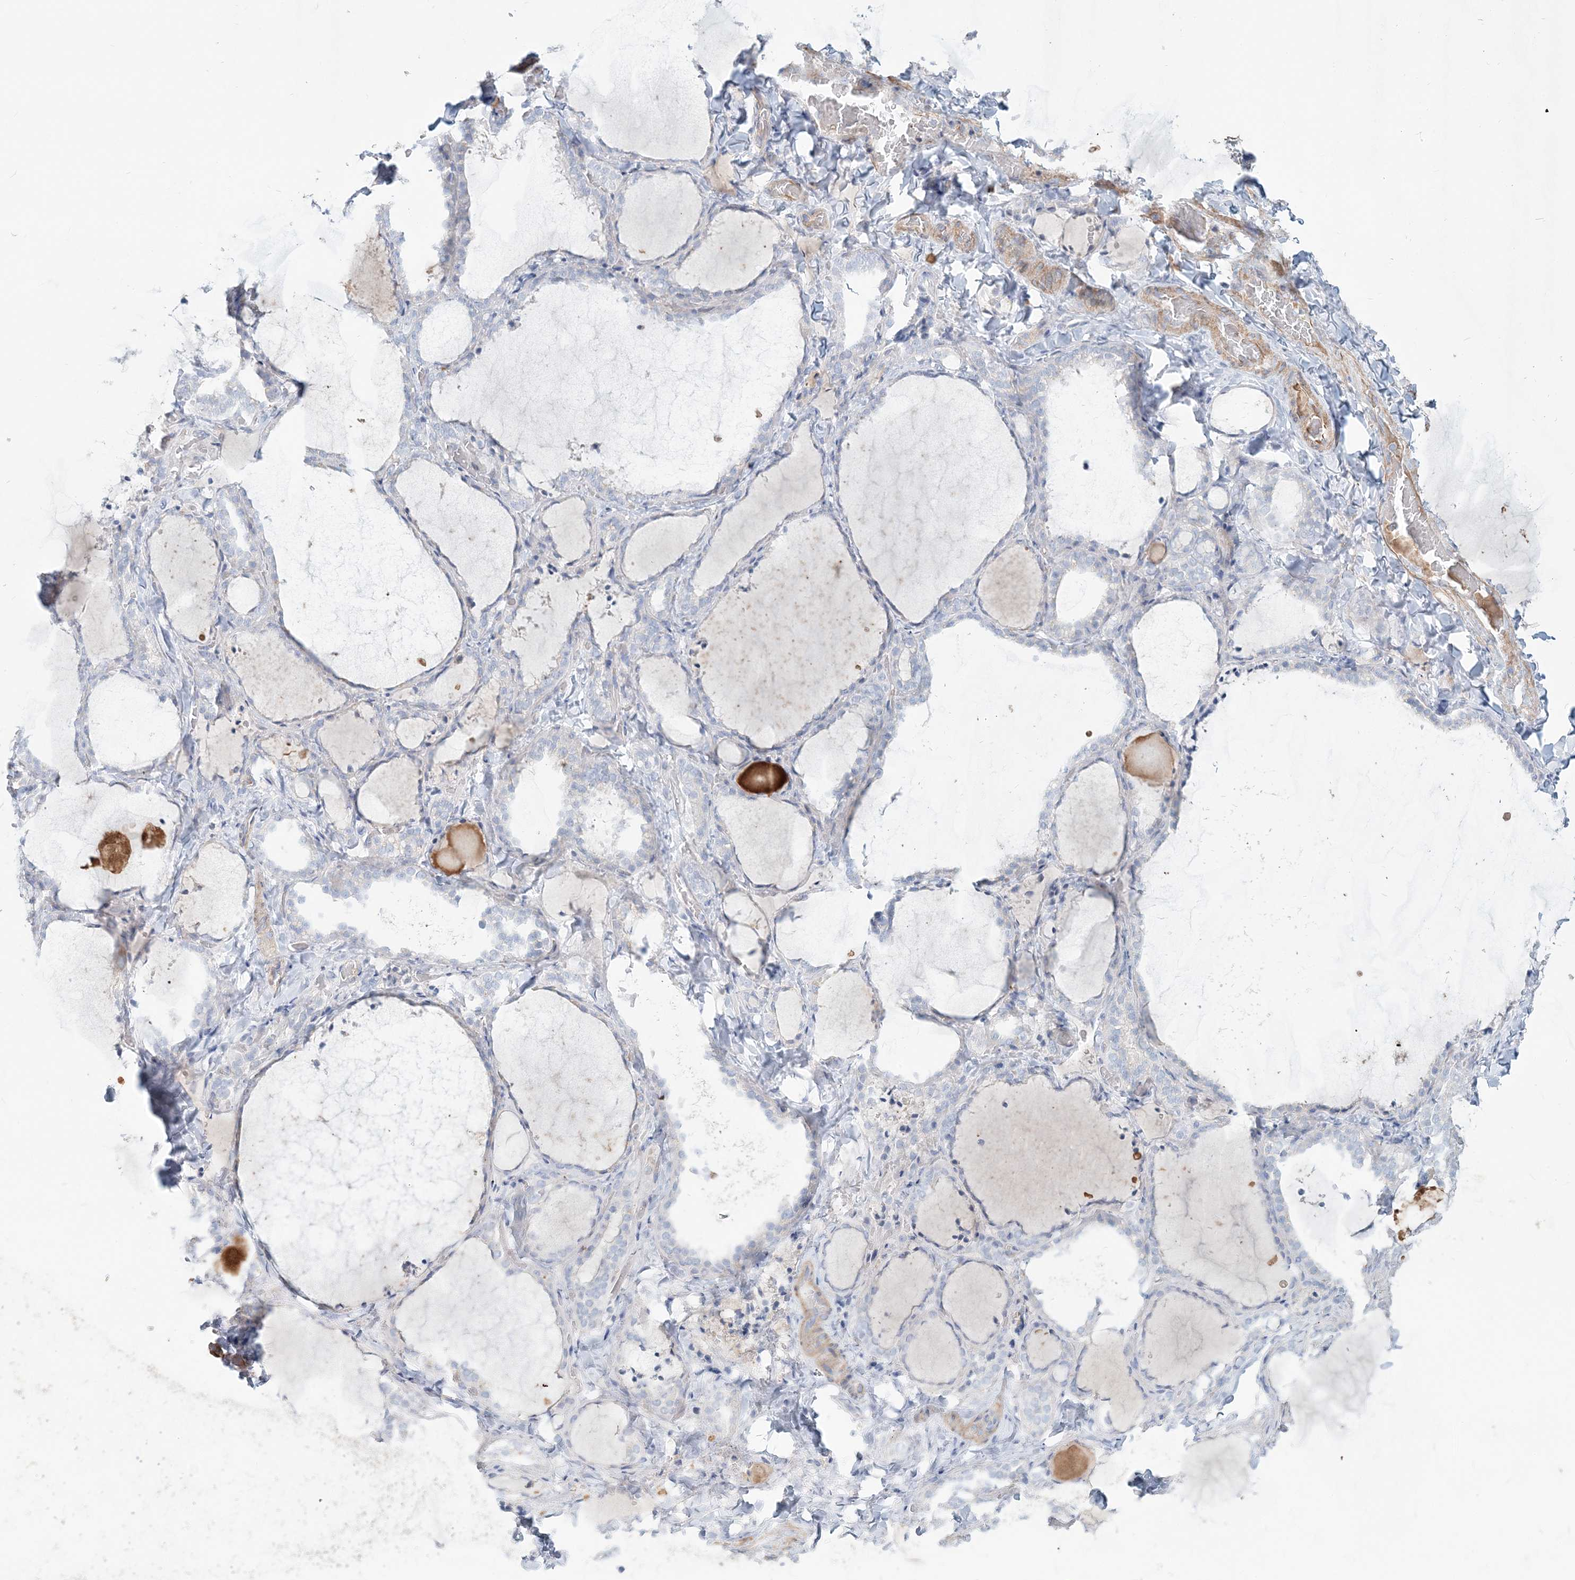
{"staining": {"intensity": "negative", "quantity": "none", "location": "none"}, "tissue": "thyroid gland", "cell_type": "Glandular cells", "image_type": "normal", "snomed": [{"axis": "morphology", "description": "Normal tissue, NOS"}, {"axis": "topography", "description": "Thyroid gland"}], "caption": "DAB (3,3'-diaminobenzidine) immunohistochemical staining of benign thyroid gland reveals no significant expression in glandular cells.", "gene": "DNAH5", "patient": {"sex": "female", "age": 22}}